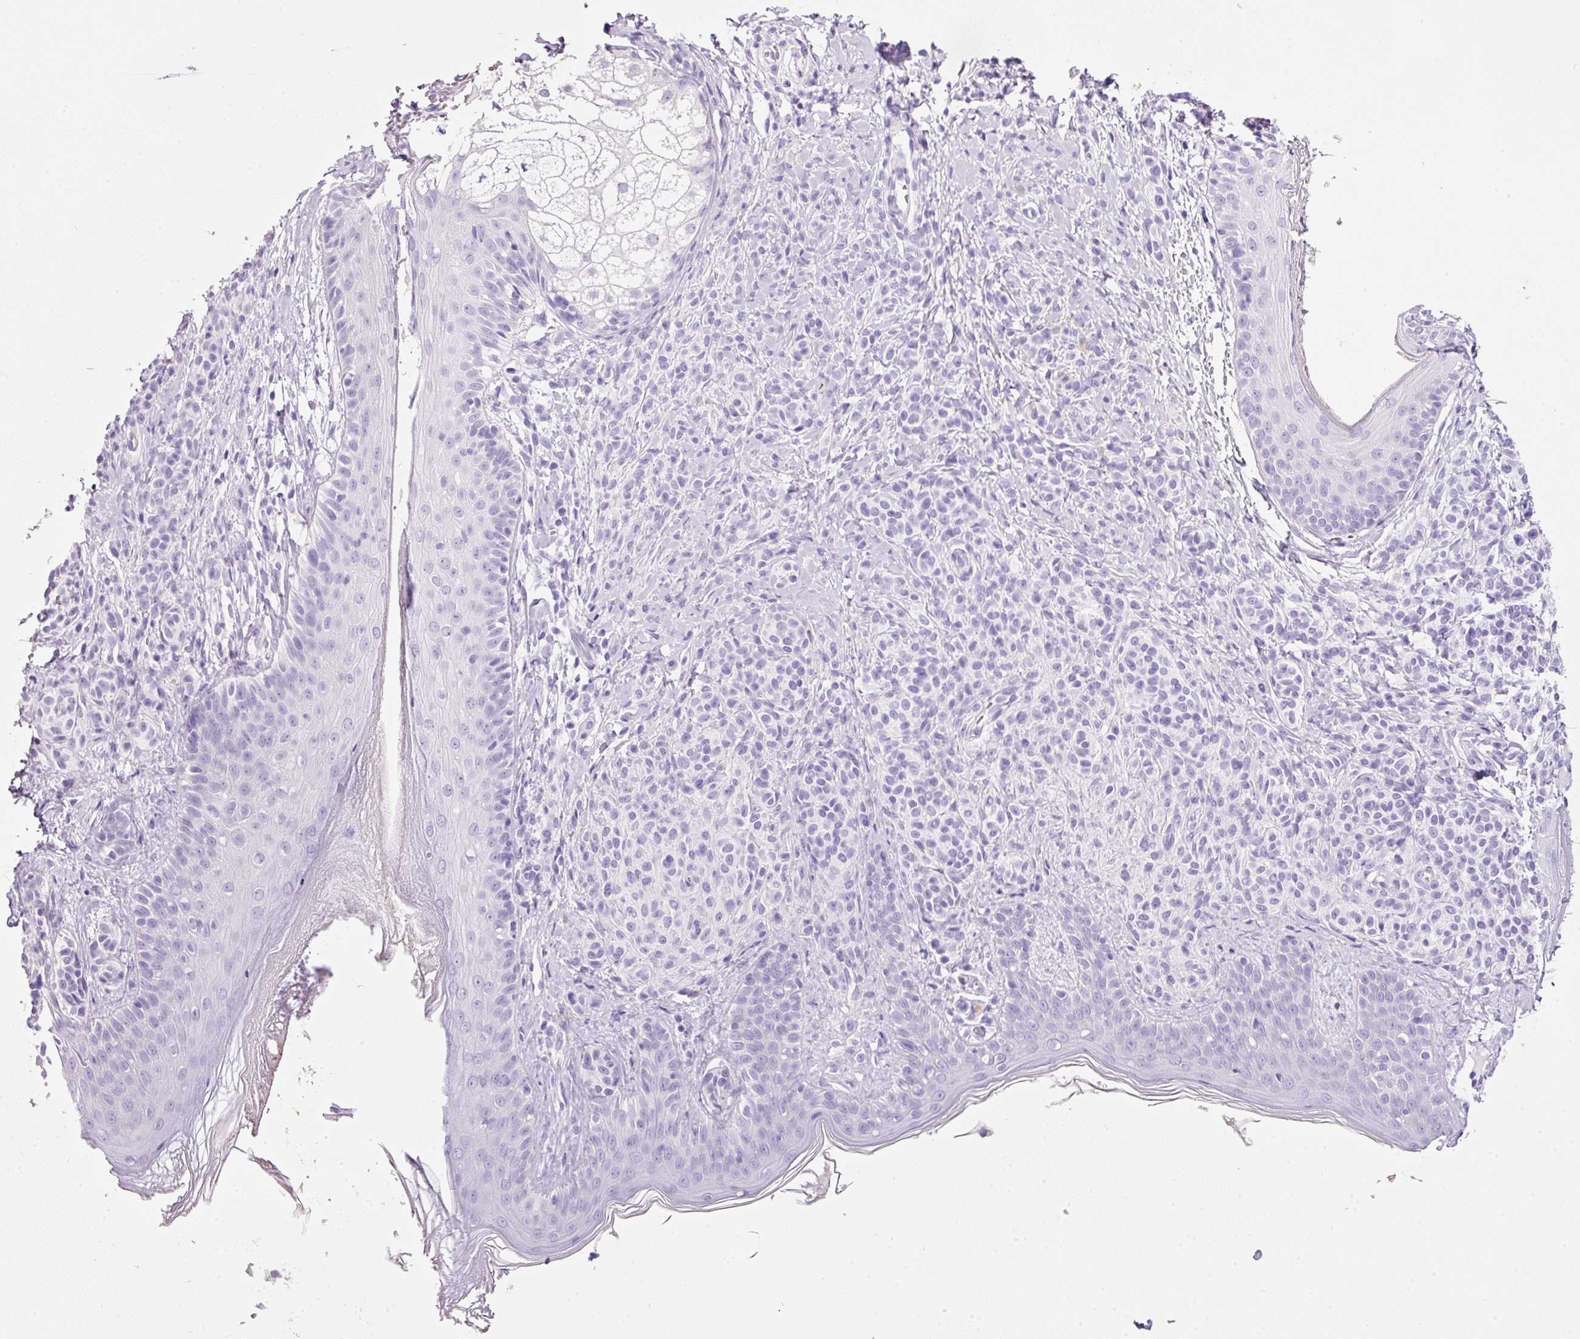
{"staining": {"intensity": "negative", "quantity": "none", "location": "none"}, "tissue": "skin", "cell_type": "Fibroblasts", "image_type": "normal", "snomed": [{"axis": "morphology", "description": "Normal tissue, NOS"}, {"axis": "topography", "description": "Skin"}], "caption": "Immunohistochemistry (IHC) micrograph of benign skin stained for a protein (brown), which exhibits no staining in fibroblasts. The staining is performed using DAB brown chromogen with nuclei counter-stained in using hematoxylin.", "gene": "BSND", "patient": {"sex": "male", "age": 16}}